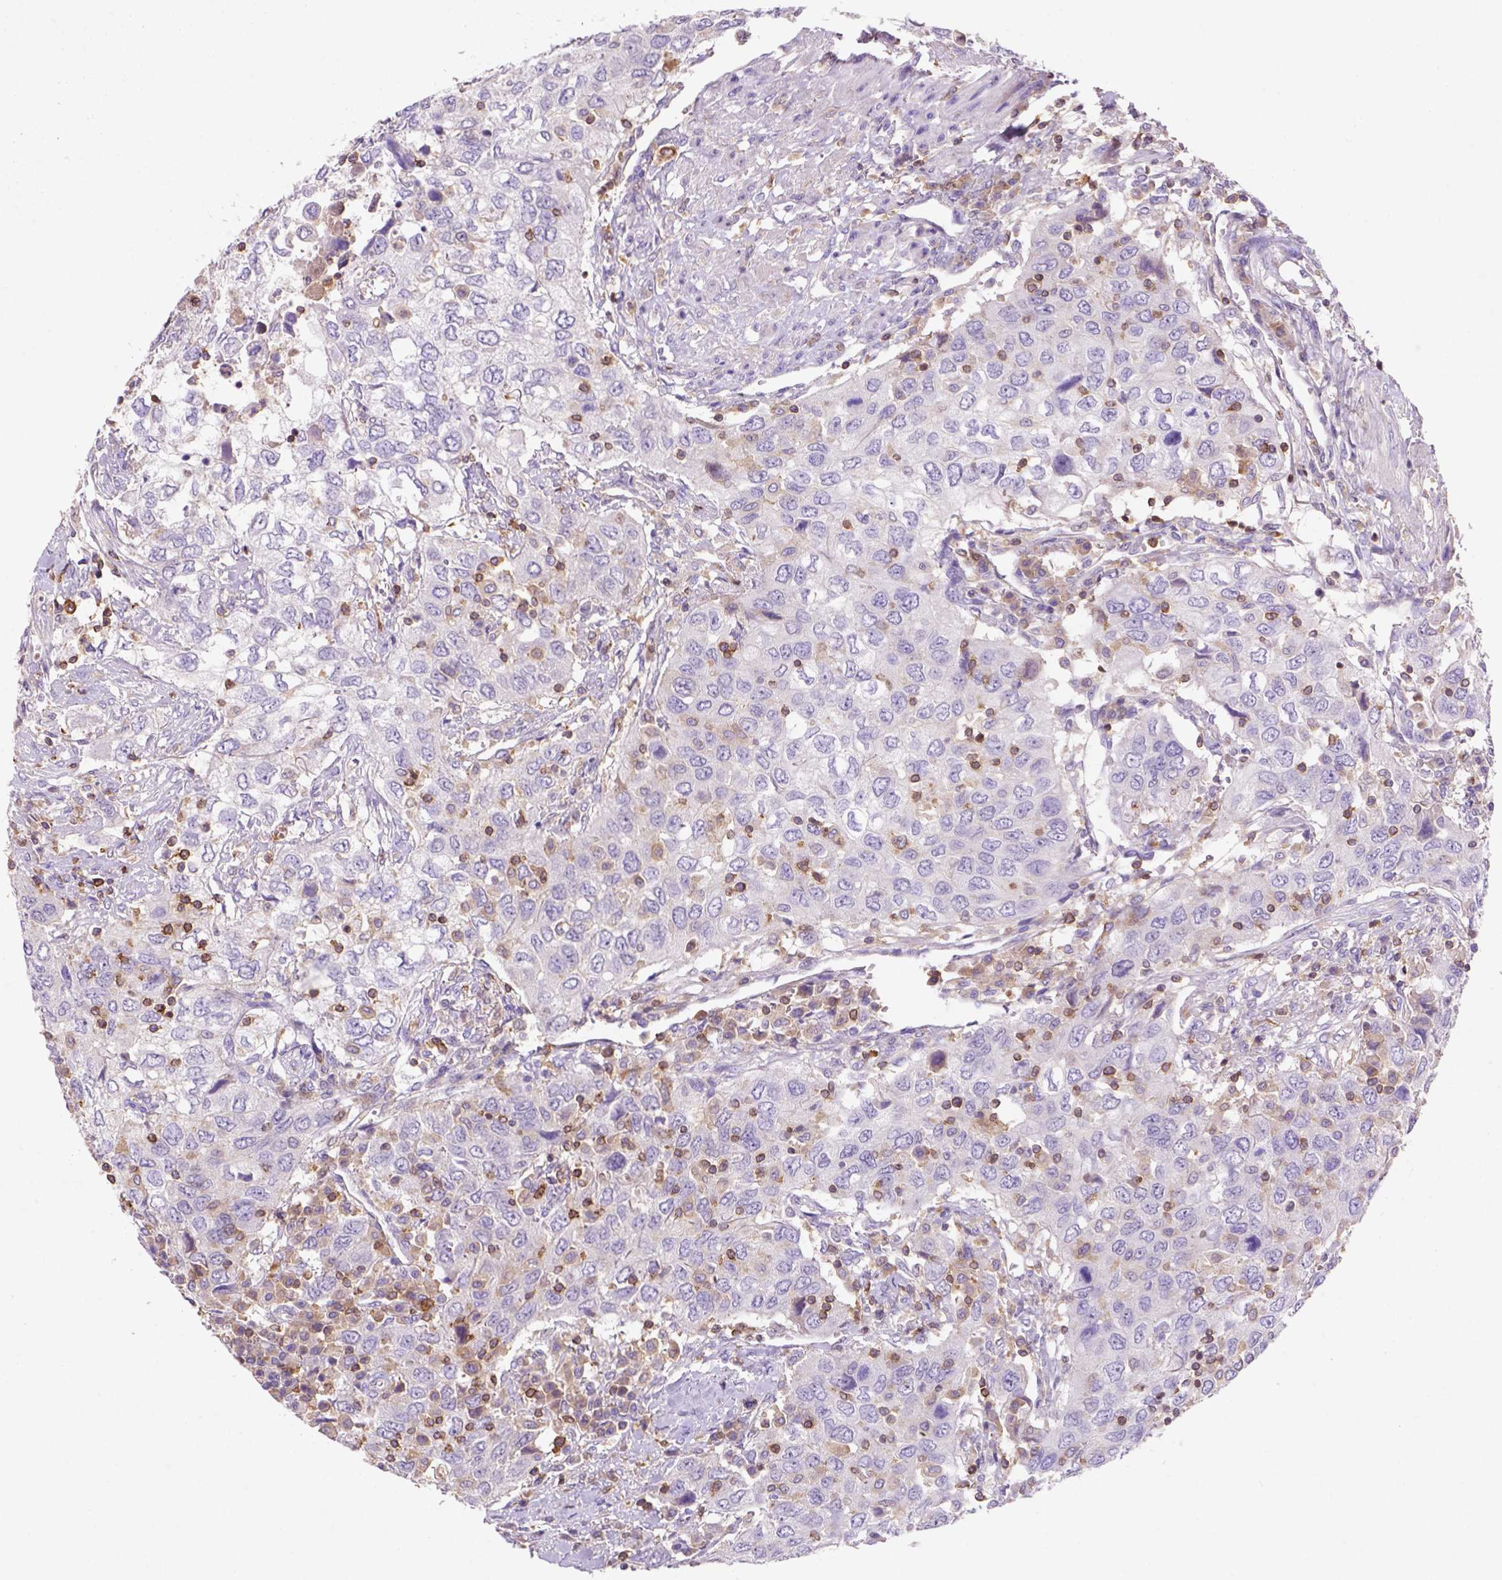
{"staining": {"intensity": "negative", "quantity": "none", "location": "none"}, "tissue": "urothelial cancer", "cell_type": "Tumor cells", "image_type": "cancer", "snomed": [{"axis": "morphology", "description": "Urothelial carcinoma, High grade"}, {"axis": "topography", "description": "Urinary bladder"}], "caption": "Immunohistochemistry (IHC) of human urothelial cancer displays no positivity in tumor cells. Brightfield microscopy of immunohistochemistry stained with DAB (brown) and hematoxylin (blue), captured at high magnification.", "gene": "INPP5D", "patient": {"sex": "male", "age": 76}}